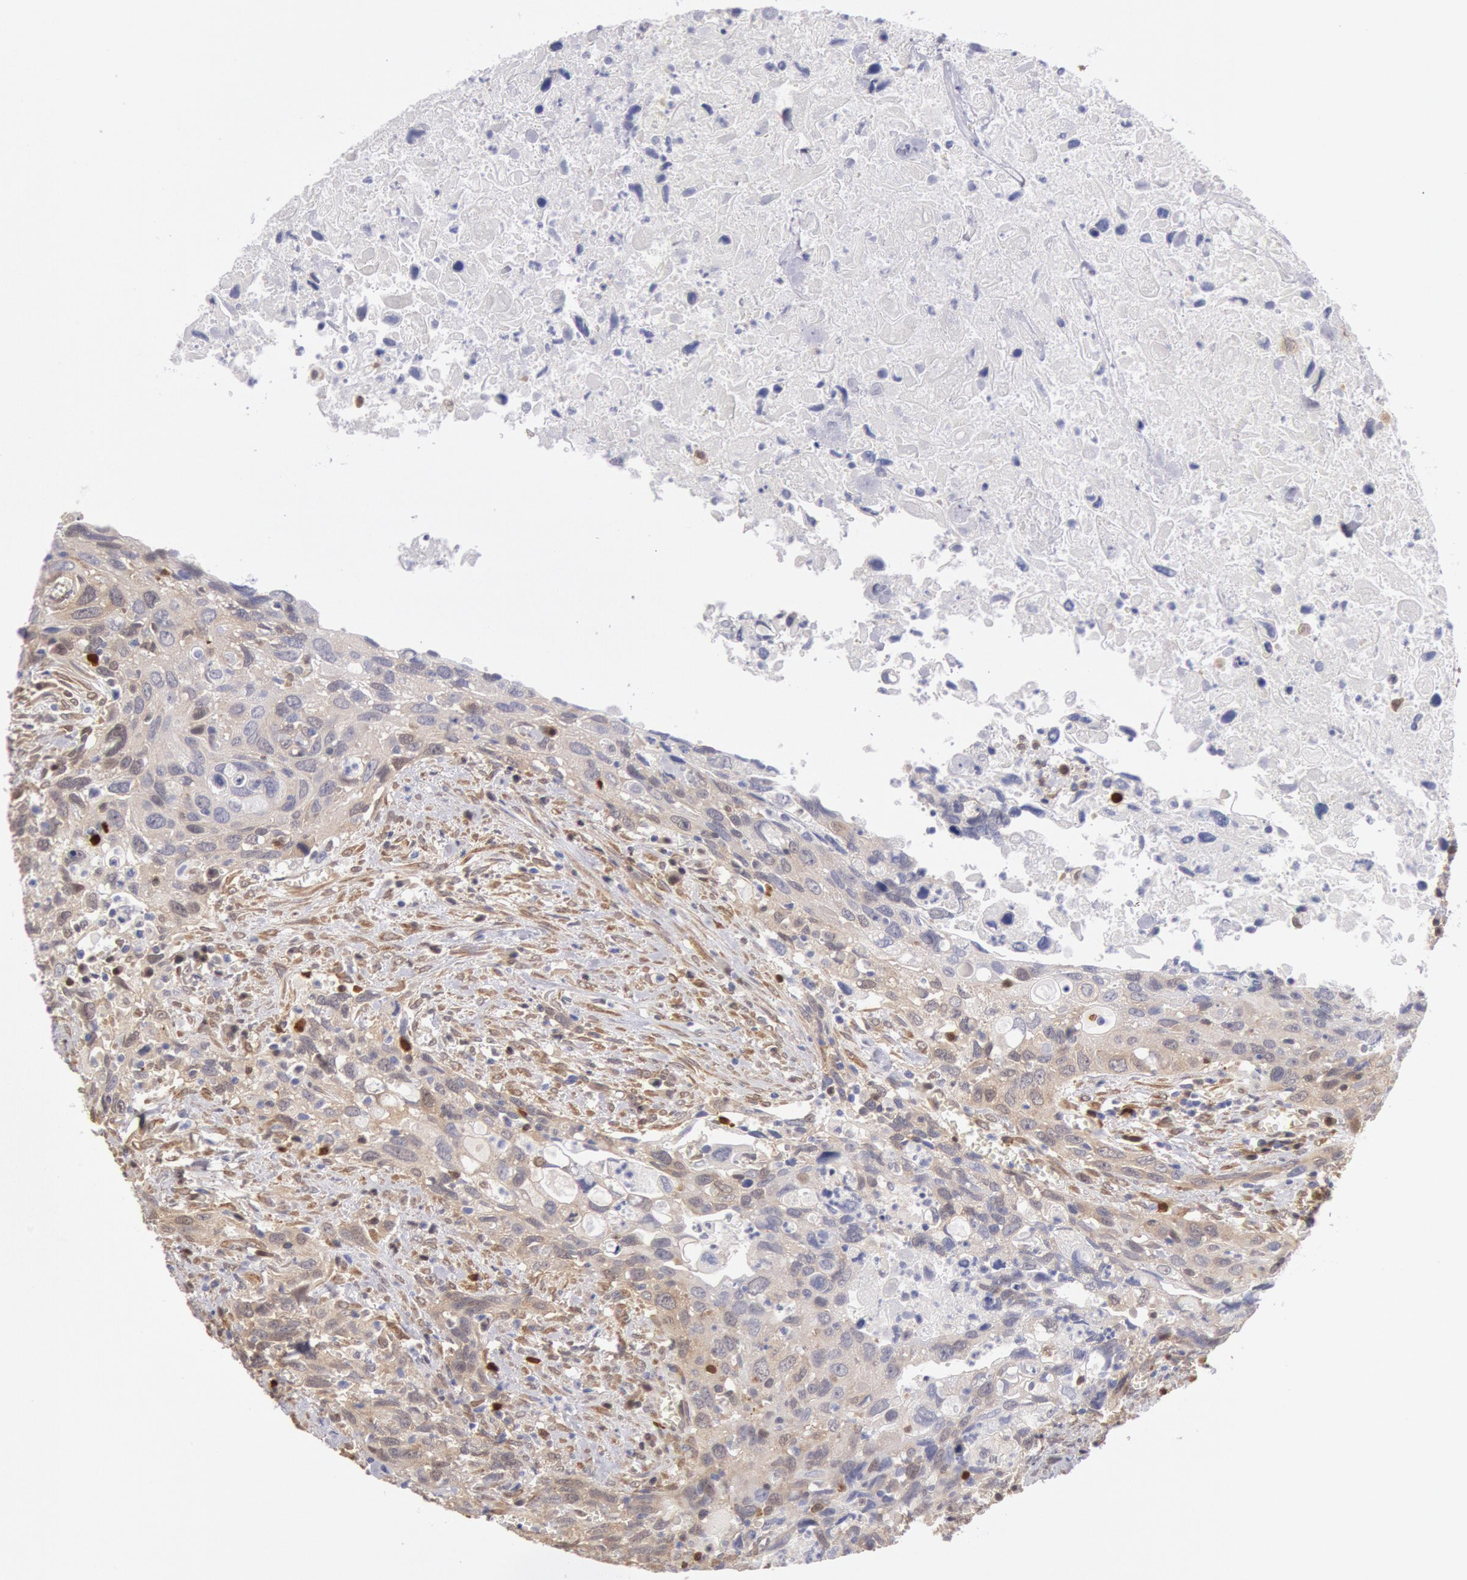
{"staining": {"intensity": "weak", "quantity": "25%-75%", "location": "cytoplasmic/membranous"}, "tissue": "urothelial cancer", "cell_type": "Tumor cells", "image_type": "cancer", "snomed": [{"axis": "morphology", "description": "Urothelial carcinoma, High grade"}, {"axis": "topography", "description": "Urinary bladder"}], "caption": "IHC (DAB (3,3'-diaminobenzidine)) staining of human high-grade urothelial carcinoma reveals weak cytoplasmic/membranous protein staining in approximately 25%-75% of tumor cells.", "gene": "CCDC50", "patient": {"sex": "male", "age": 71}}